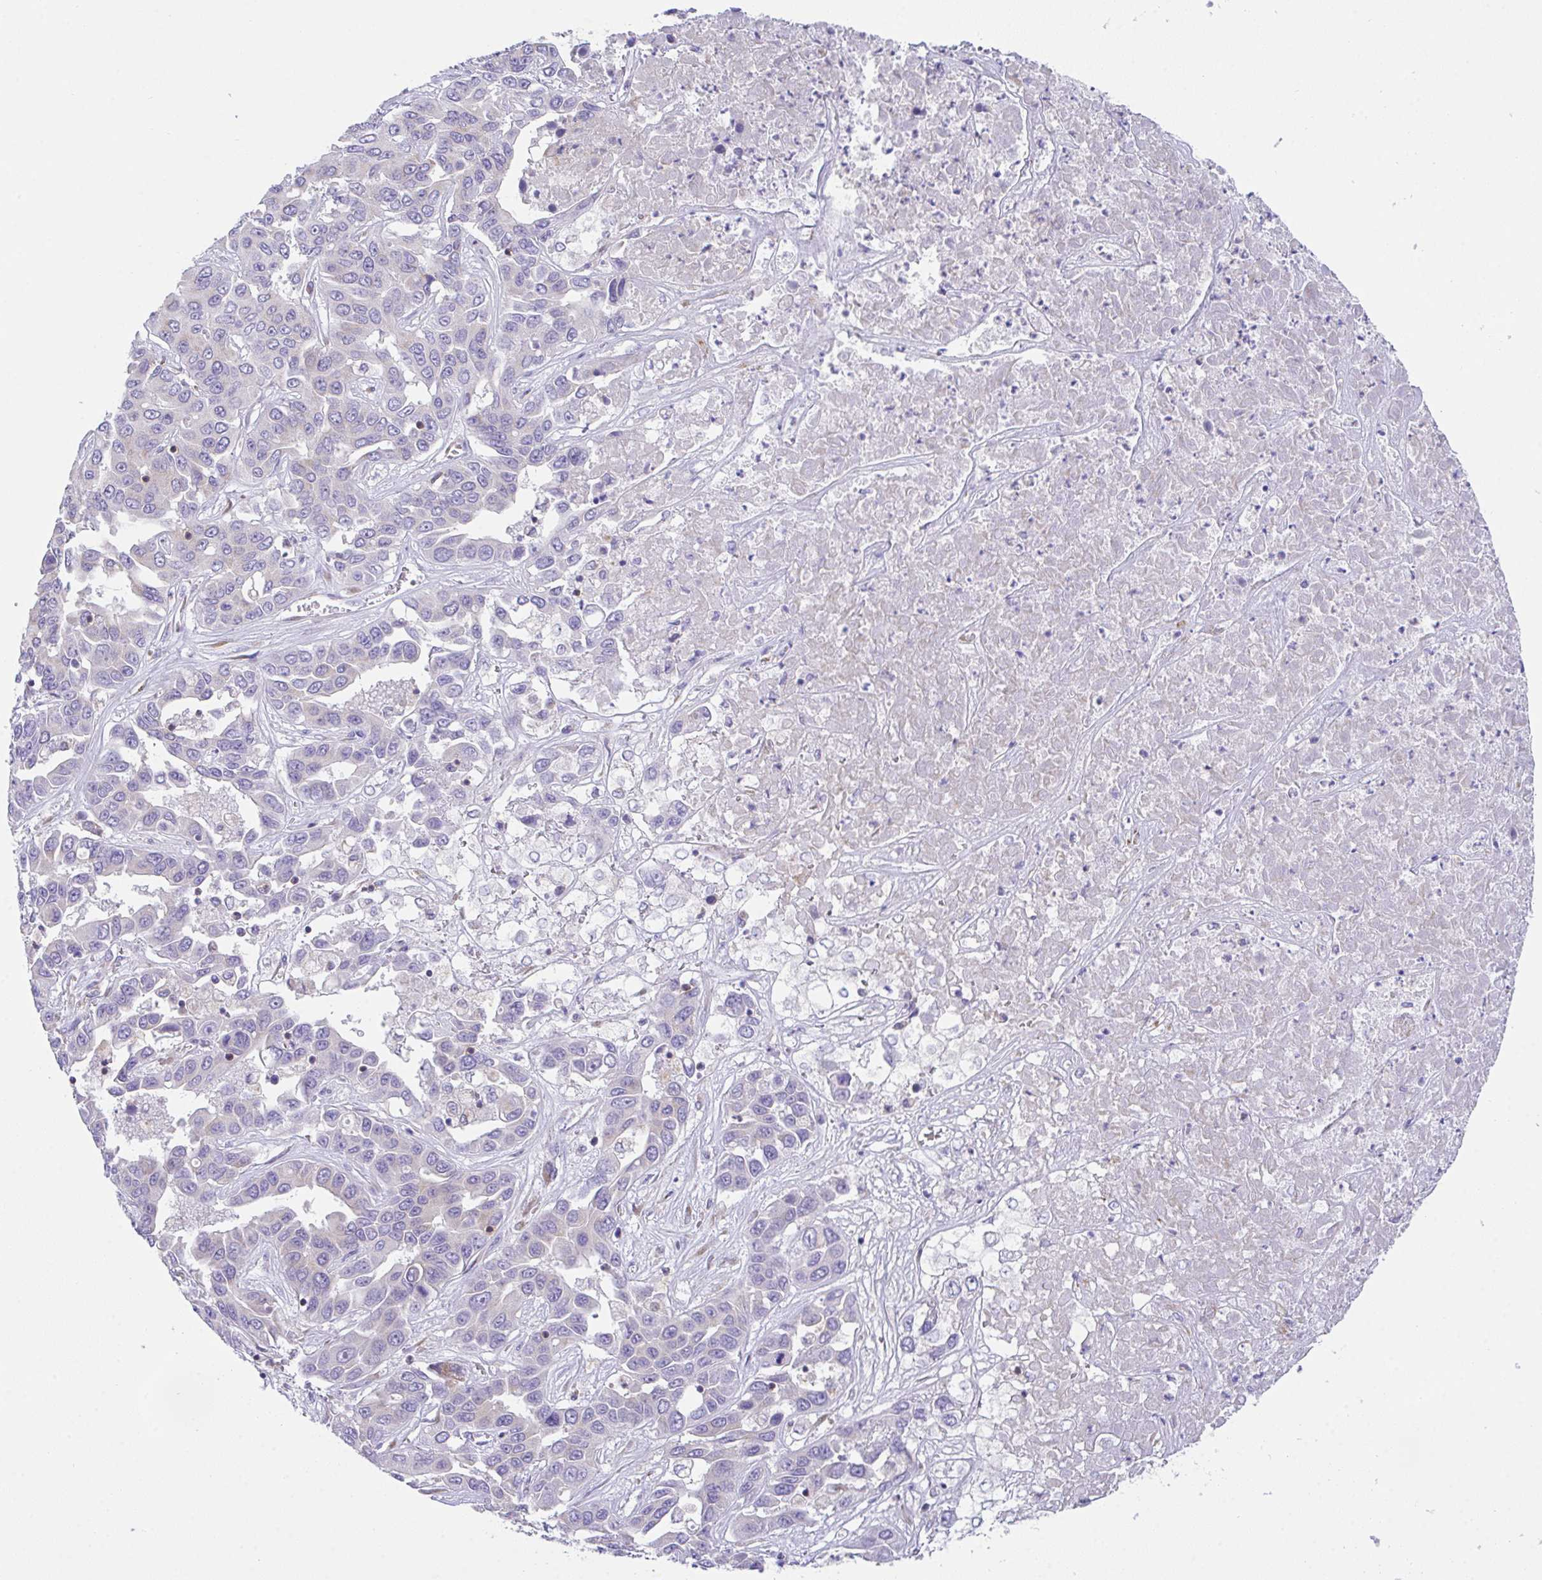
{"staining": {"intensity": "negative", "quantity": "none", "location": "none"}, "tissue": "liver cancer", "cell_type": "Tumor cells", "image_type": "cancer", "snomed": [{"axis": "morphology", "description": "Cholangiocarcinoma"}, {"axis": "topography", "description": "Liver"}], "caption": "IHC photomicrograph of liver cholangiocarcinoma stained for a protein (brown), which displays no expression in tumor cells.", "gene": "MIA3", "patient": {"sex": "female", "age": 52}}